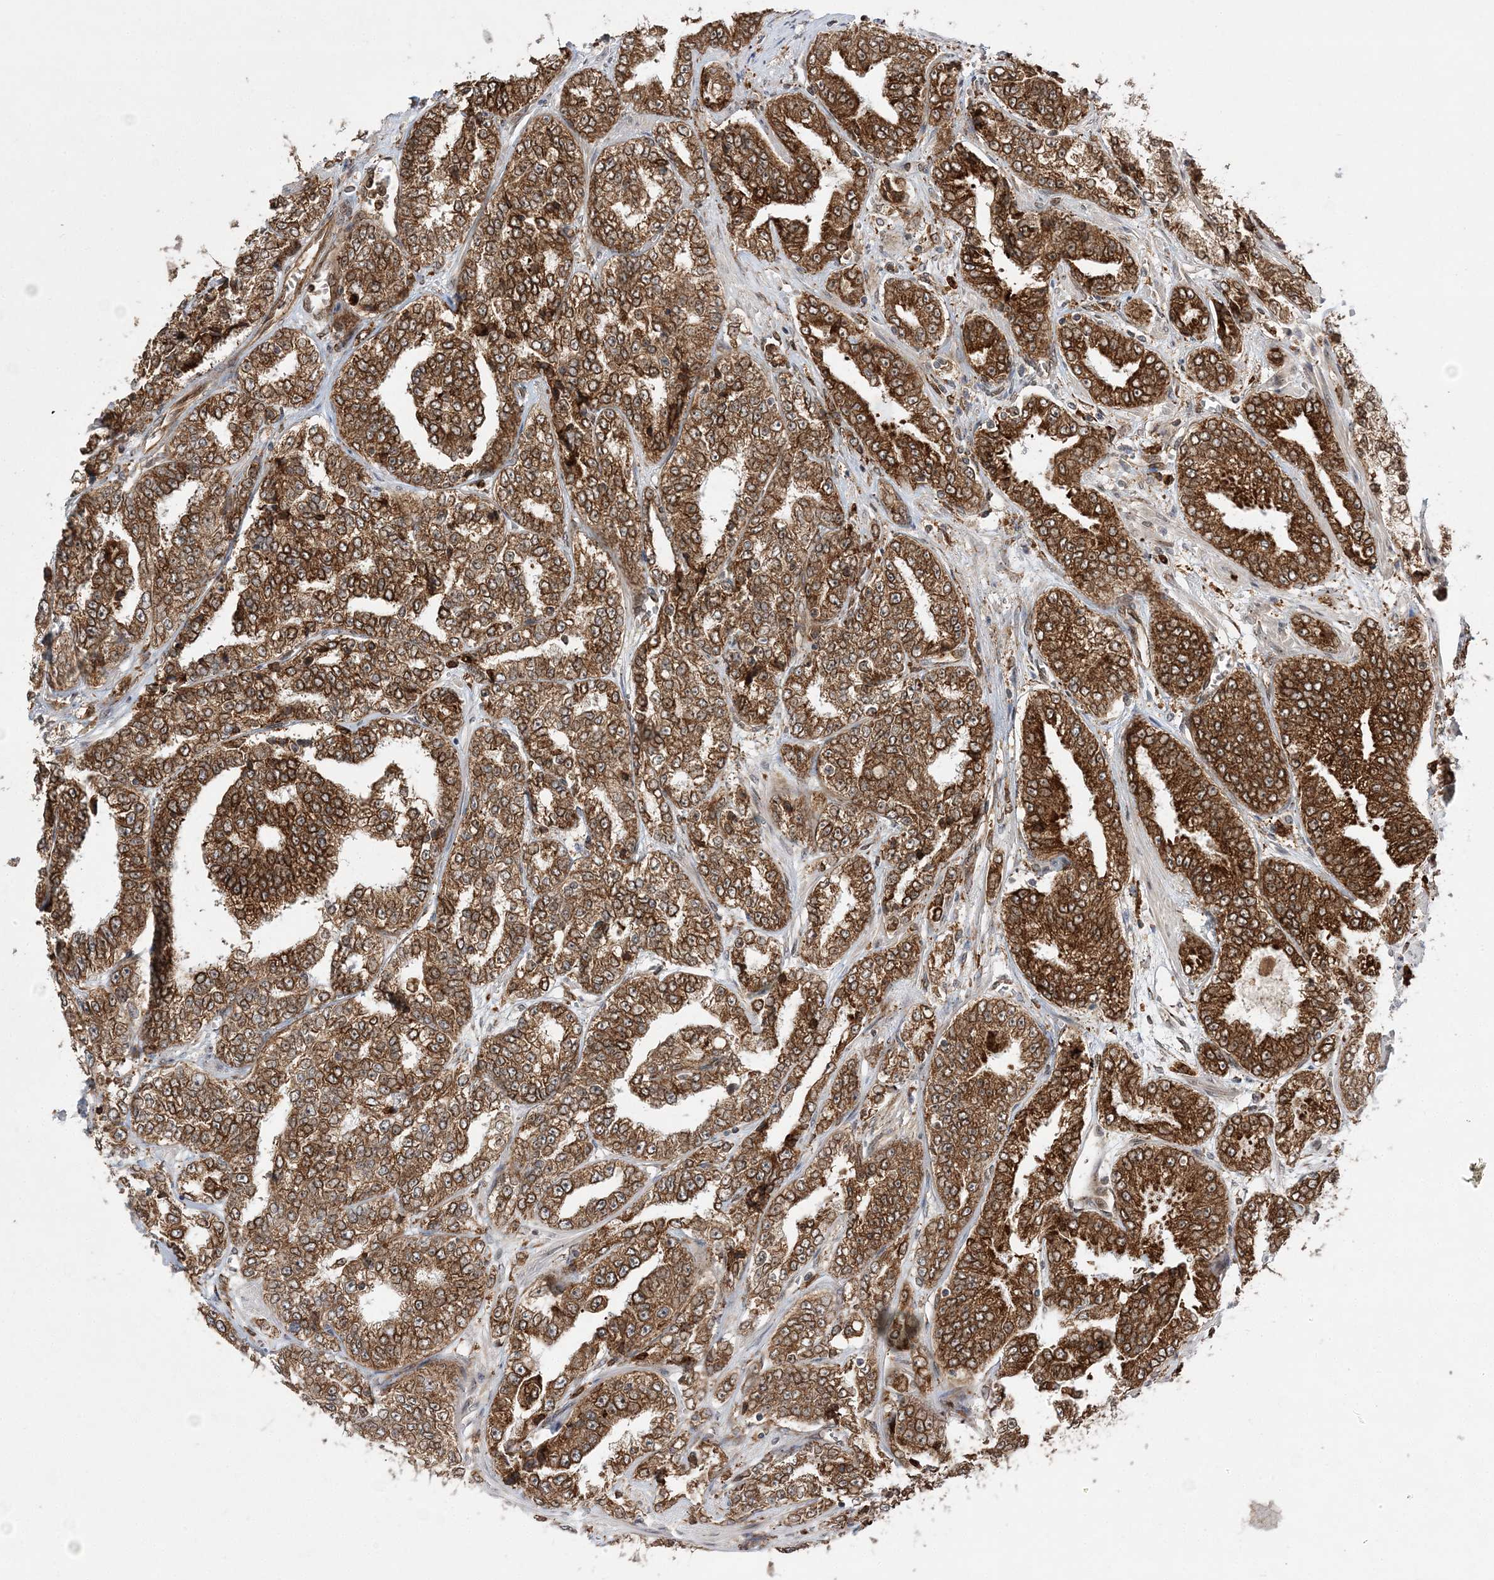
{"staining": {"intensity": "strong", "quantity": ">75%", "location": "cytoplasmic/membranous,nuclear"}, "tissue": "prostate cancer", "cell_type": "Tumor cells", "image_type": "cancer", "snomed": [{"axis": "morphology", "description": "Adenocarcinoma, High grade"}, {"axis": "topography", "description": "Prostate"}], "caption": "The immunohistochemical stain shows strong cytoplasmic/membranous and nuclear staining in tumor cells of high-grade adenocarcinoma (prostate) tissue. The staining is performed using DAB brown chromogen to label protein expression. The nuclei are counter-stained blue using hematoxylin.", "gene": "EPC2", "patient": {"sex": "male", "age": 71}}